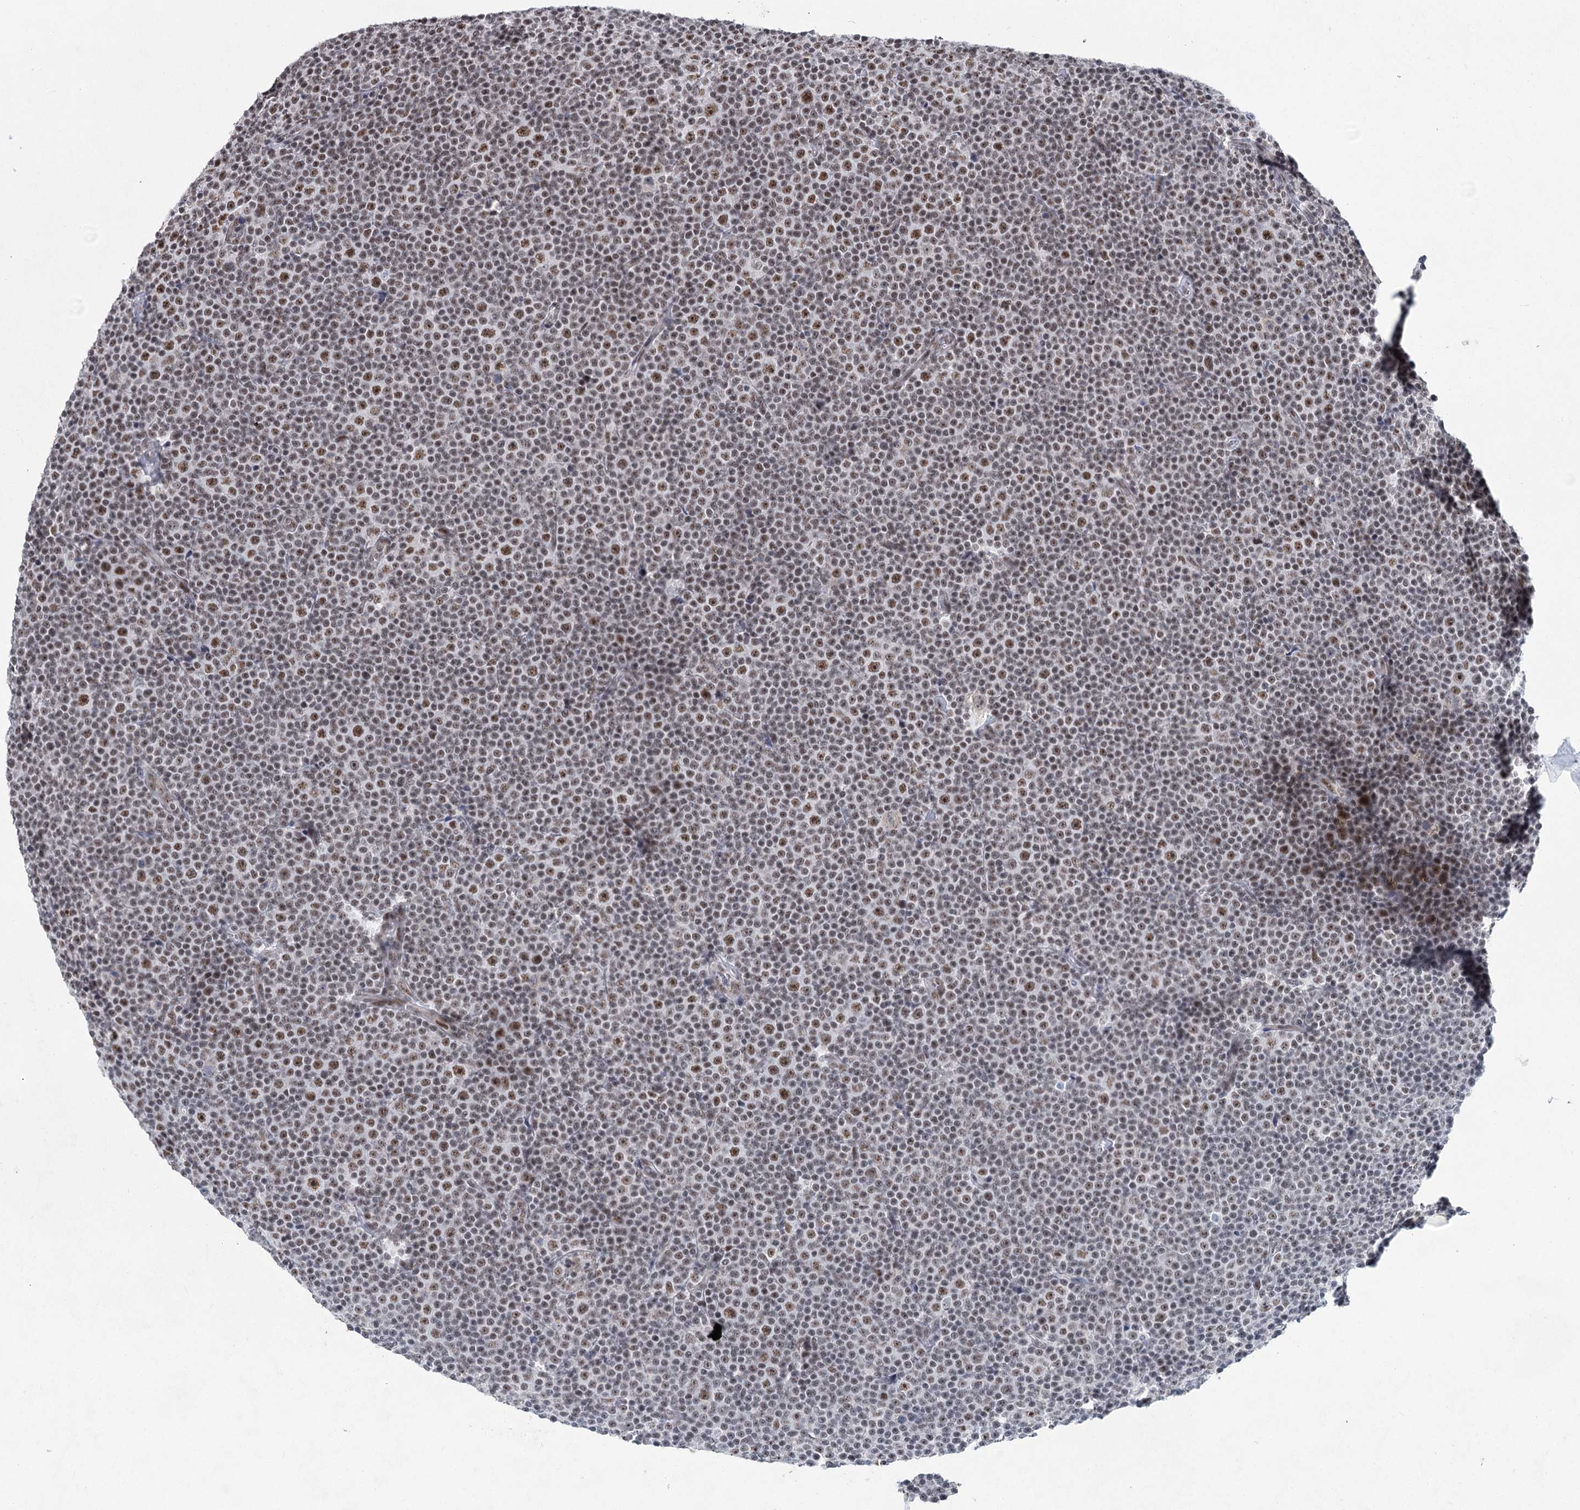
{"staining": {"intensity": "moderate", "quantity": ">75%", "location": "nuclear"}, "tissue": "lymphoma", "cell_type": "Tumor cells", "image_type": "cancer", "snomed": [{"axis": "morphology", "description": "Malignant lymphoma, non-Hodgkin's type, Low grade"}, {"axis": "topography", "description": "Lymph node"}], "caption": "Brown immunohistochemical staining in lymphoma shows moderate nuclear positivity in approximately >75% of tumor cells. (DAB = brown stain, brightfield microscopy at high magnification).", "gene": "SCAF8", "patient": {"sex": "female", "age": 67}}